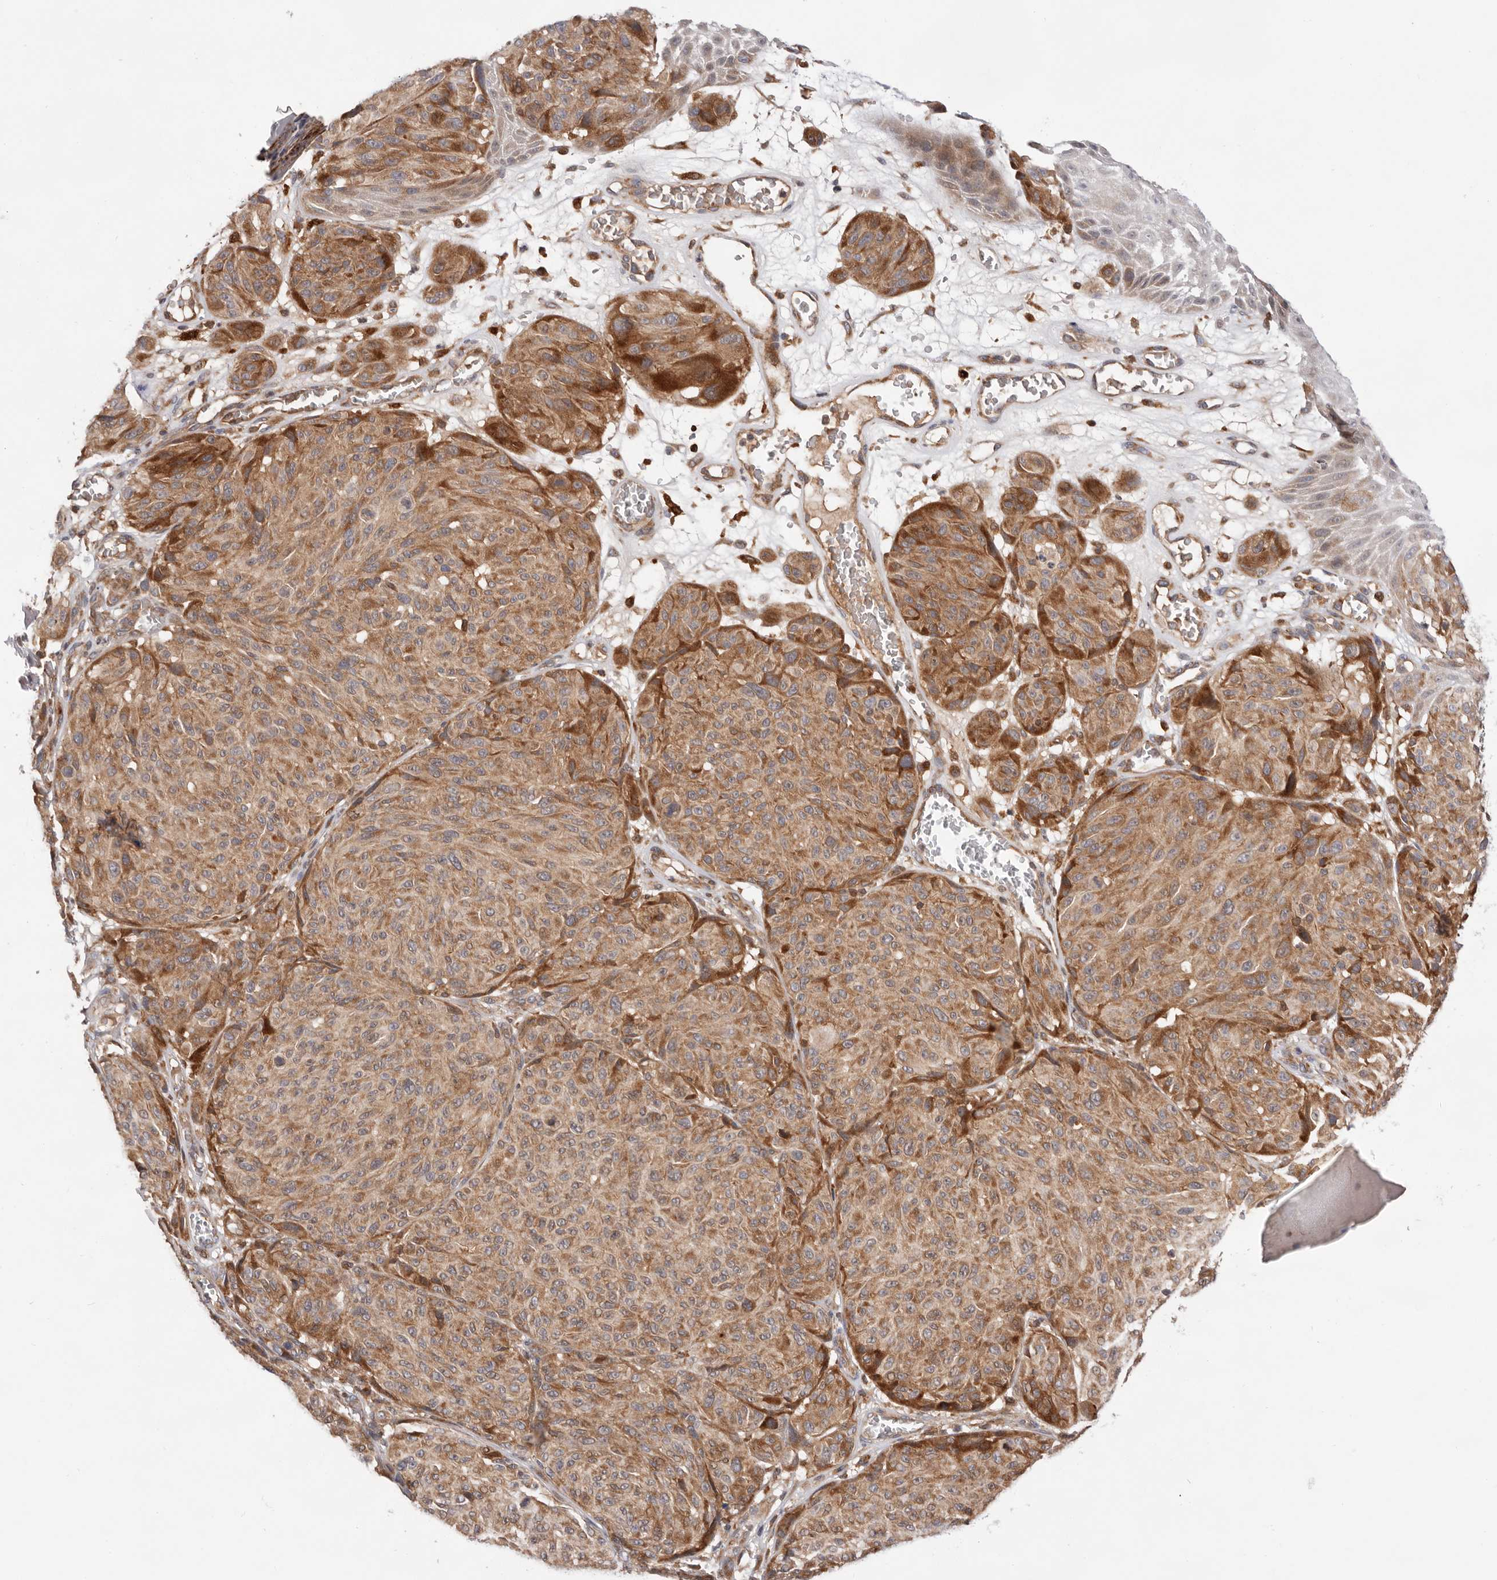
{"staining": {"intensity": "moderate", "quantity": ">75%", "location": "cytoplasmic/membranous"}, "tissue": "melanoma", "cell_type": "Tumor cells", "image_type": "cancer", "snomed": [{"axis": "morphology", "description": "Malignant melanoma, NOS"}, {"axis": "topography", "description": "Skin"}], "caption": "Melanoma stained with immunohistochemistry (IHC) shows moderate cytoplasmic/membranous positivity in about >75% of tumor cells. (DAB (3,3'-diaminobenzidine) IHC, brown staining for protein, blue staining for nuclei).", "gene": "RNF213", "patient": {"sex": "male", "age": 83}}